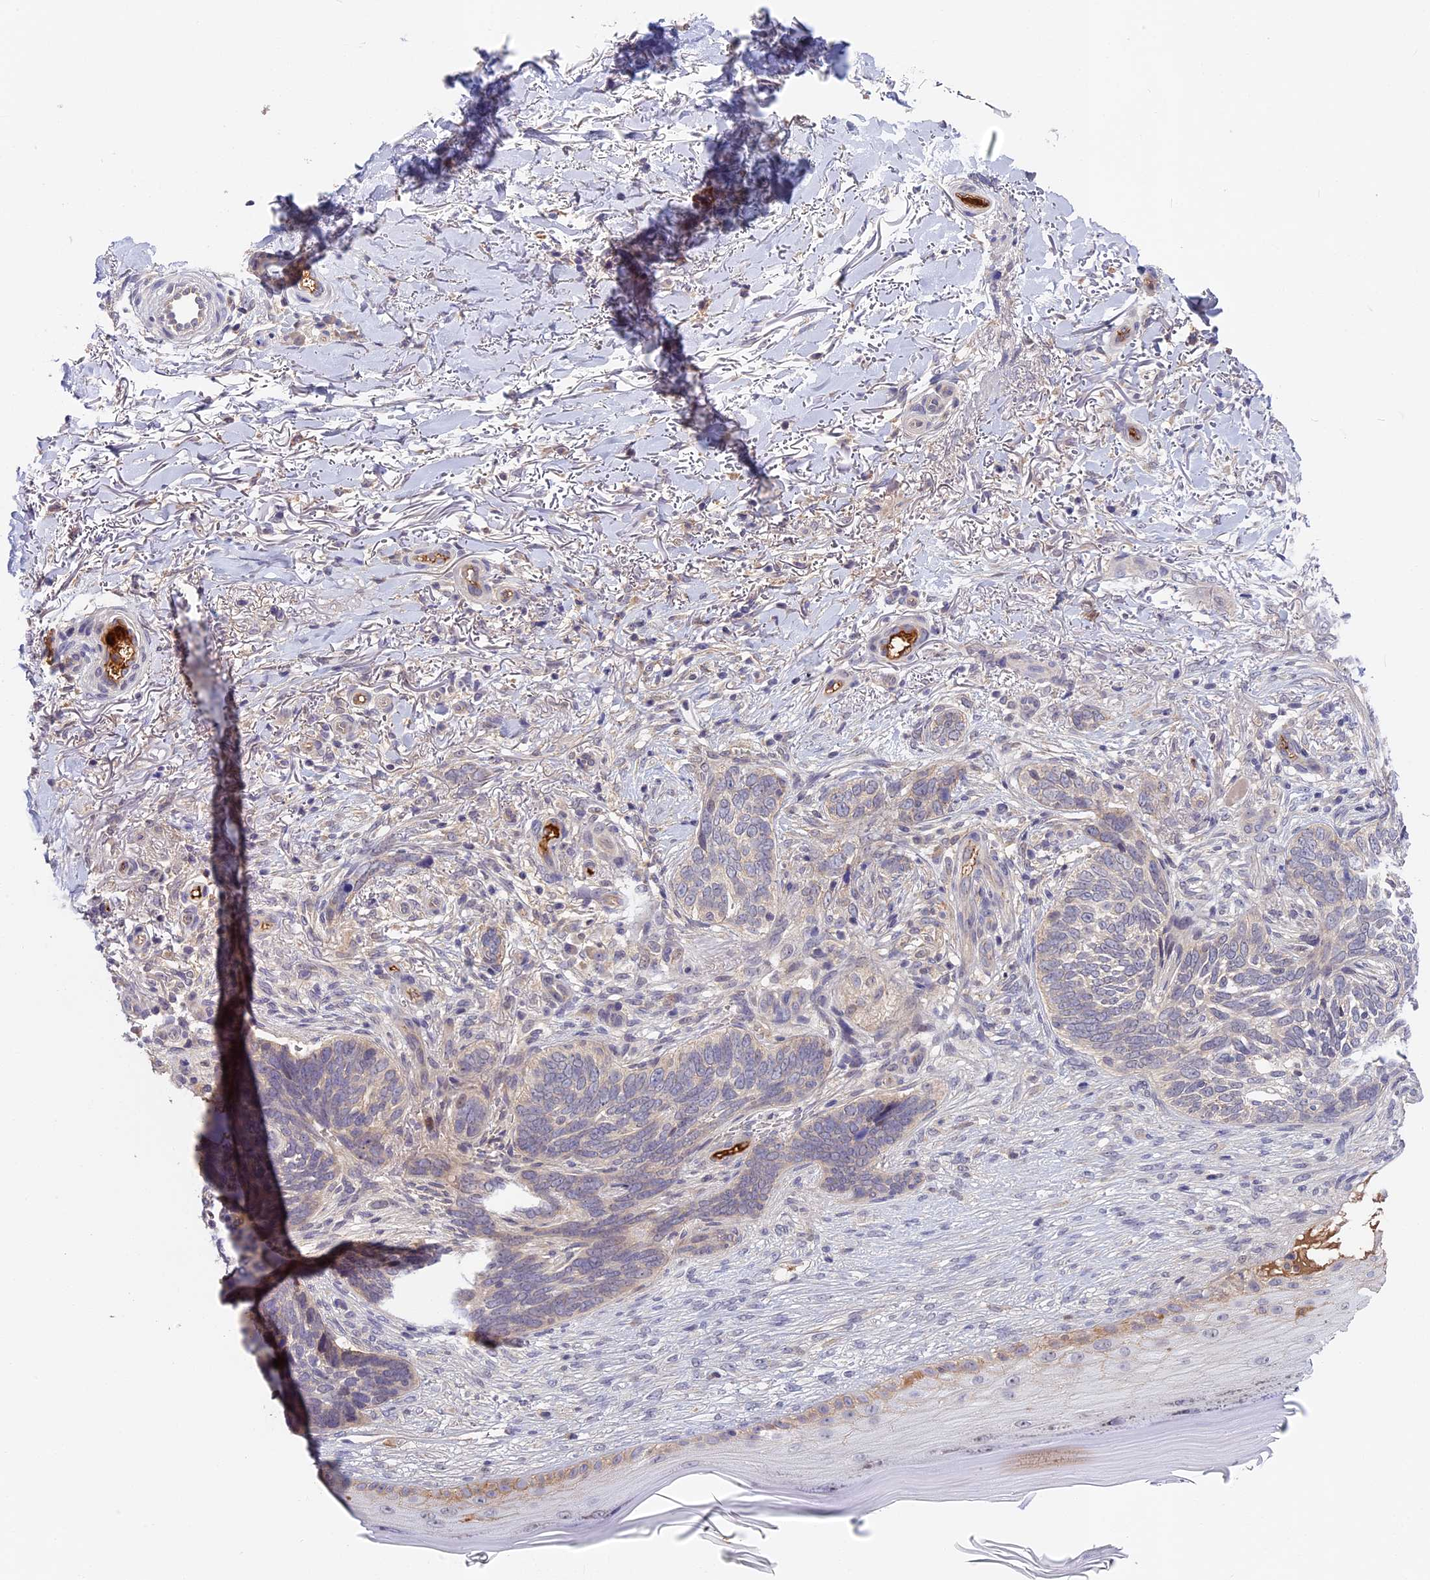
{"staining": {"intensity": "weak", "quantity": "<25%", "location": "cytoplasmic/membranous"}, "tissue": "skin cancer", "cell_type": "Tumor cells", "image_type": "cancer", "snomed": [{"axis": "morphology", "description": "Normal tissue, NOS"}, {"axis": "morphology", "description": "Basal cell carcinoma"}, {"axis": "topography", "description": "Skin"}], "caption": "Immunohistochemical staining of human skin cancer demonstrates no significant expression in tumor cells.", "gene": "ADGRD1", "patient": {"sex": "female", "age": 67}}